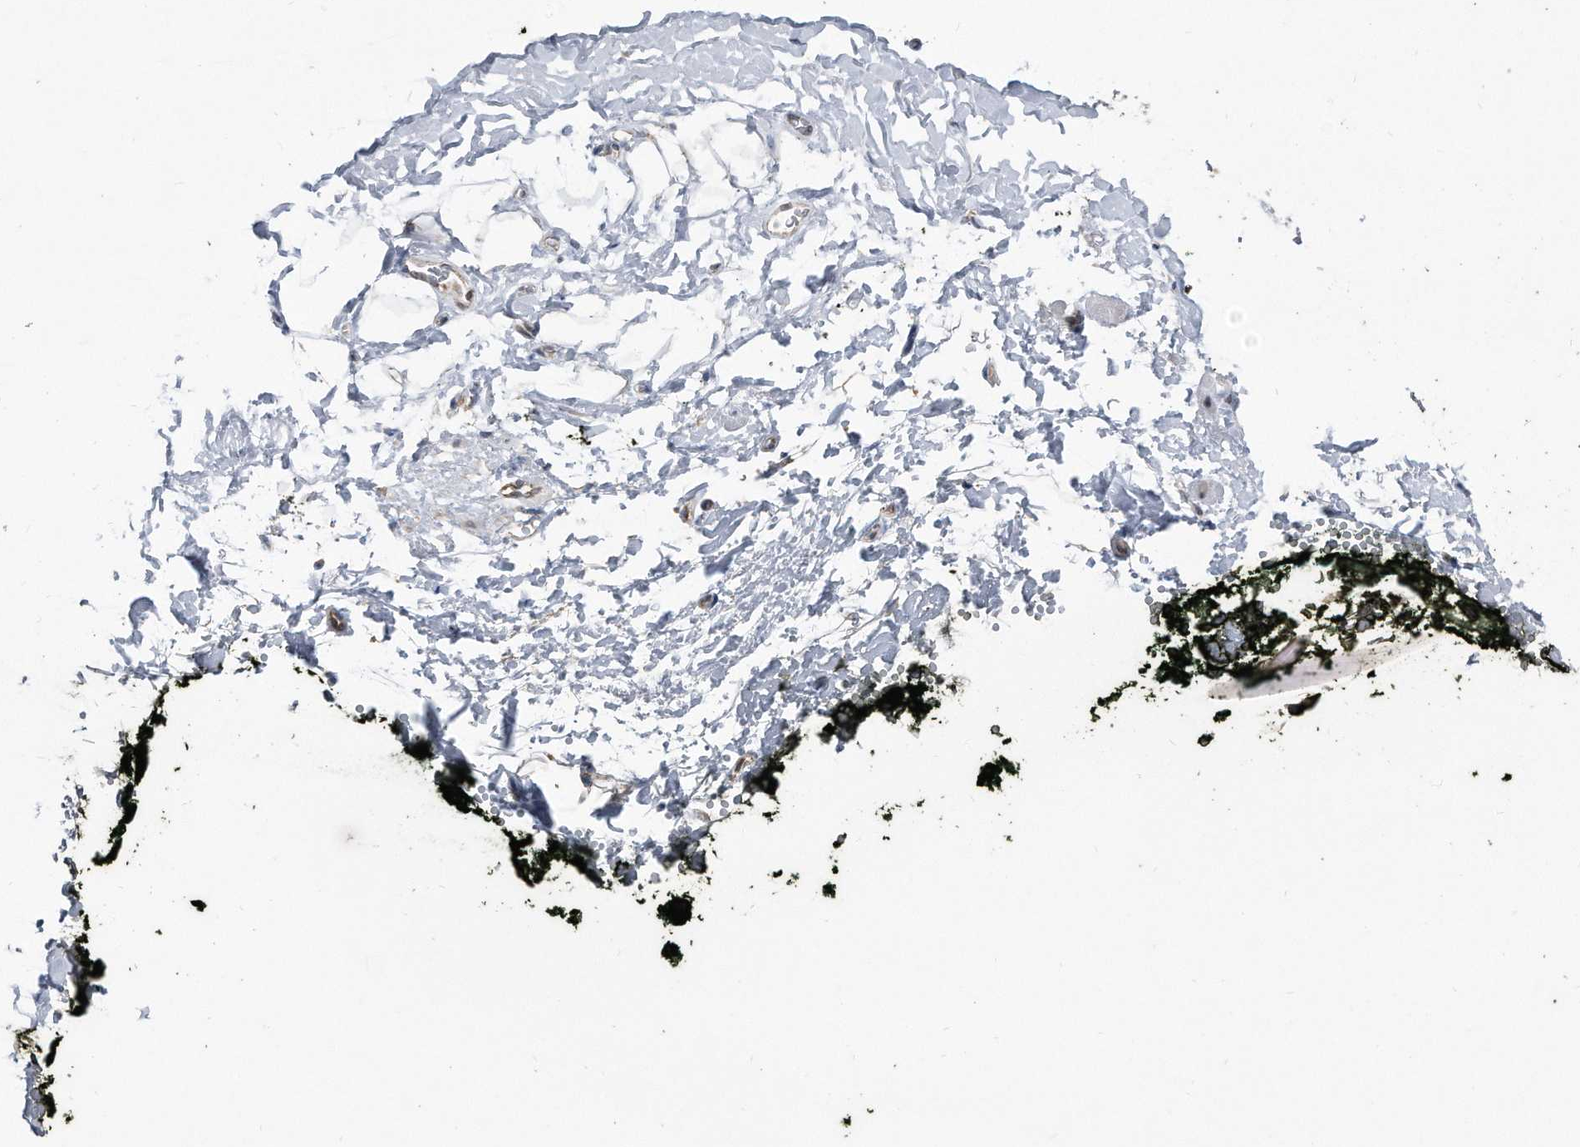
{"staining": {"intensity": "negative", "quantity": "none", "location": "none"}, "tissue": "adipose tissue", "cell_type": "Adipocytes", "image_type": "normal", "snomed": [{"axis": "morphology", "description": "Normal tissue, NOS"}, {"axis": "morphology", "description": "Adenocarcinoma, NOS"}, {"axis": "topography", "description": "Pancreas"}, {"axis": "topography", "description": "Peripheral nerve tissue"}], "caption": "Protein analysis of benign adipose tissue shows no significant staining in adipocytes.", "gene": "CCDC47", "patient": {"sex": "male", "age": 59}}